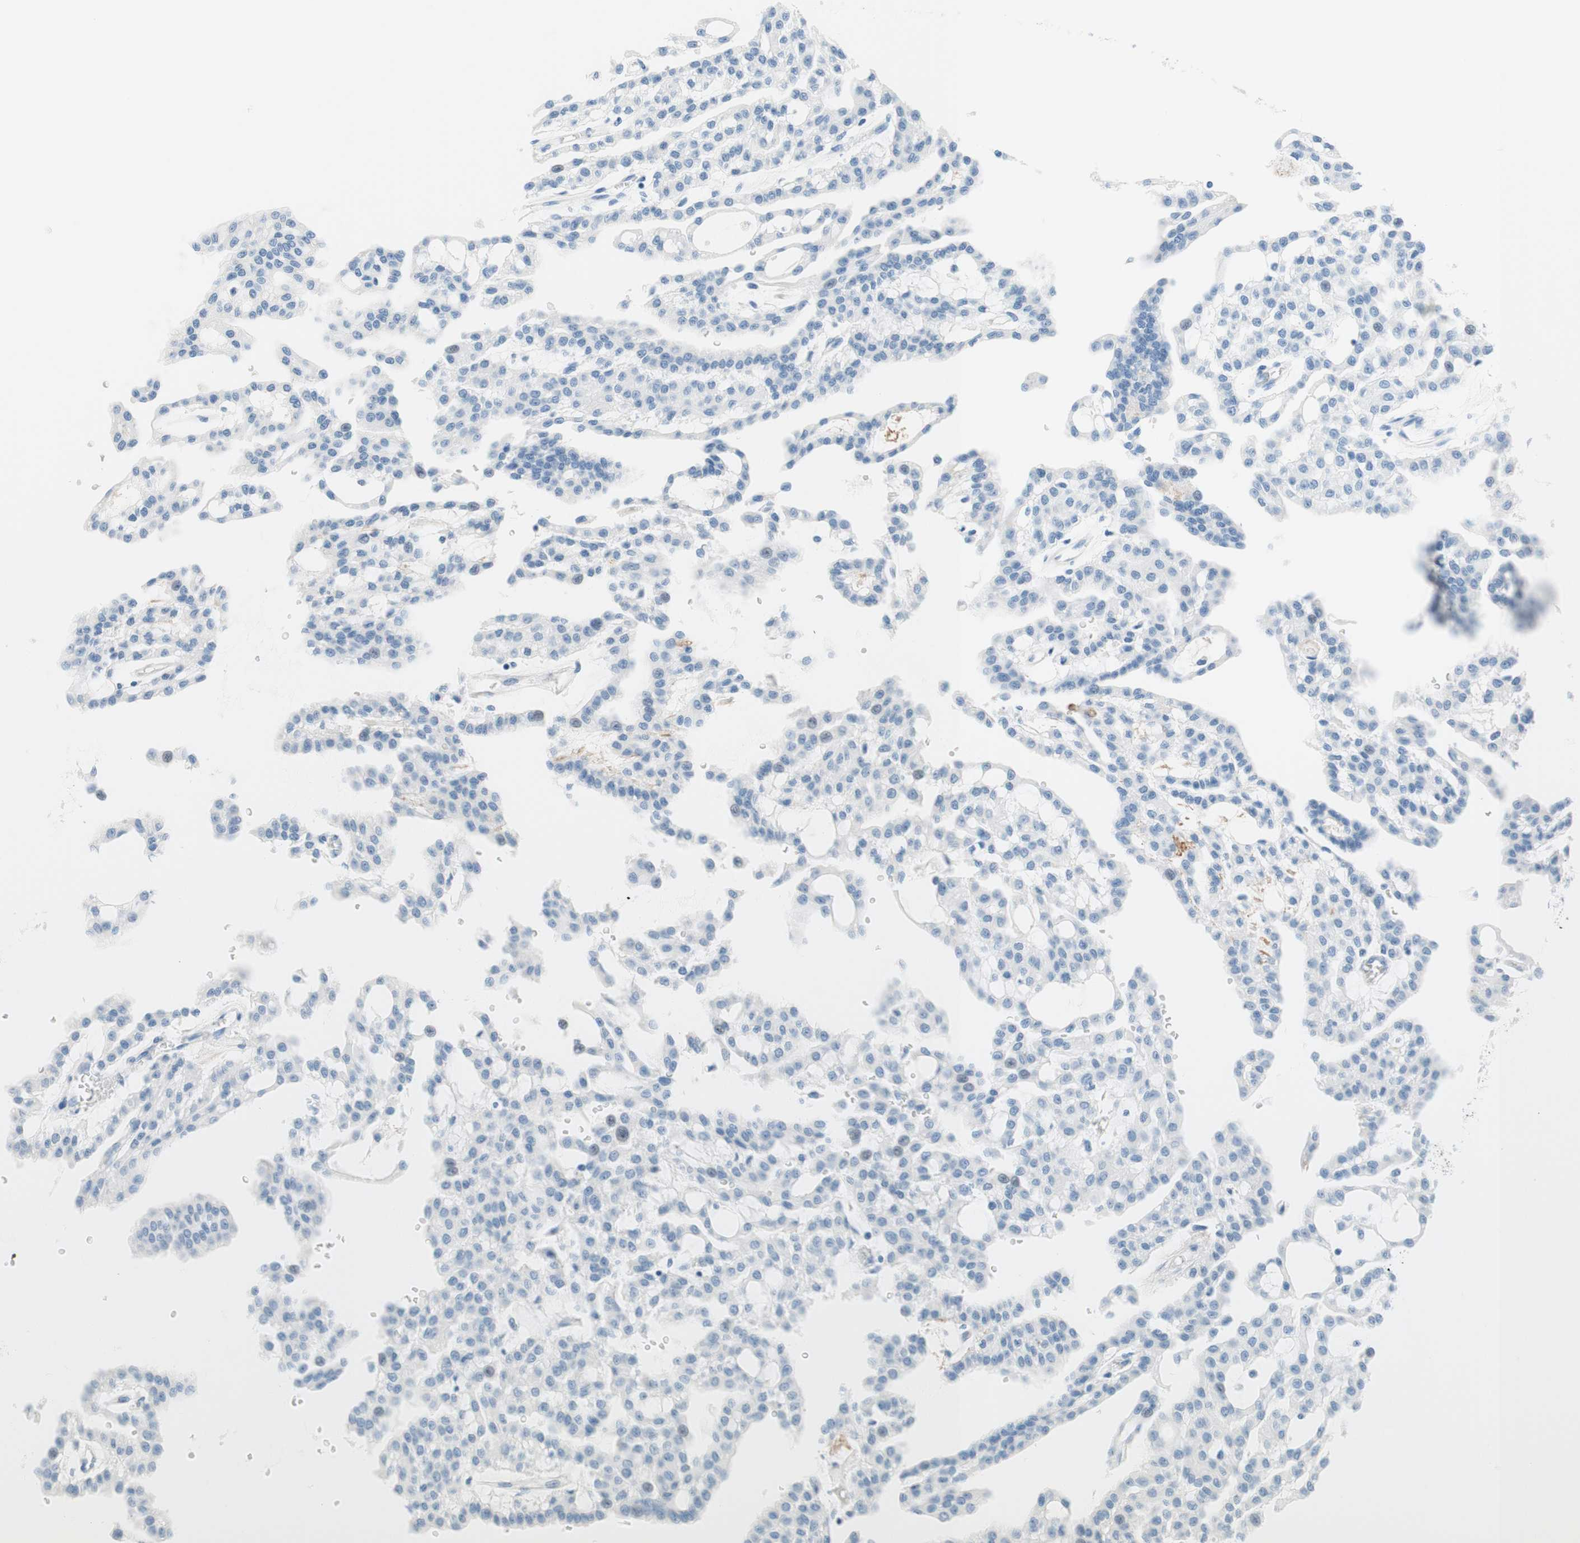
{"staining": {"intensity": "negative", "quantity": "none", "location": "none"}, "tissue": "renal cancer", "cell_type": "Tumor cells", "image_type": "cancer", "snomed": [{"axis": "morphology", "description": "Adenocarcinoma, NOS"}, {"axis": "topography", "description": "Kidney"}], "caption": "Immunohistochemistry (IHC) of adenocarcinoma (renal) reveals no staining in tumor cells.", "gene": "PASD1", "patient": {"sex": "male", "age": 63}}